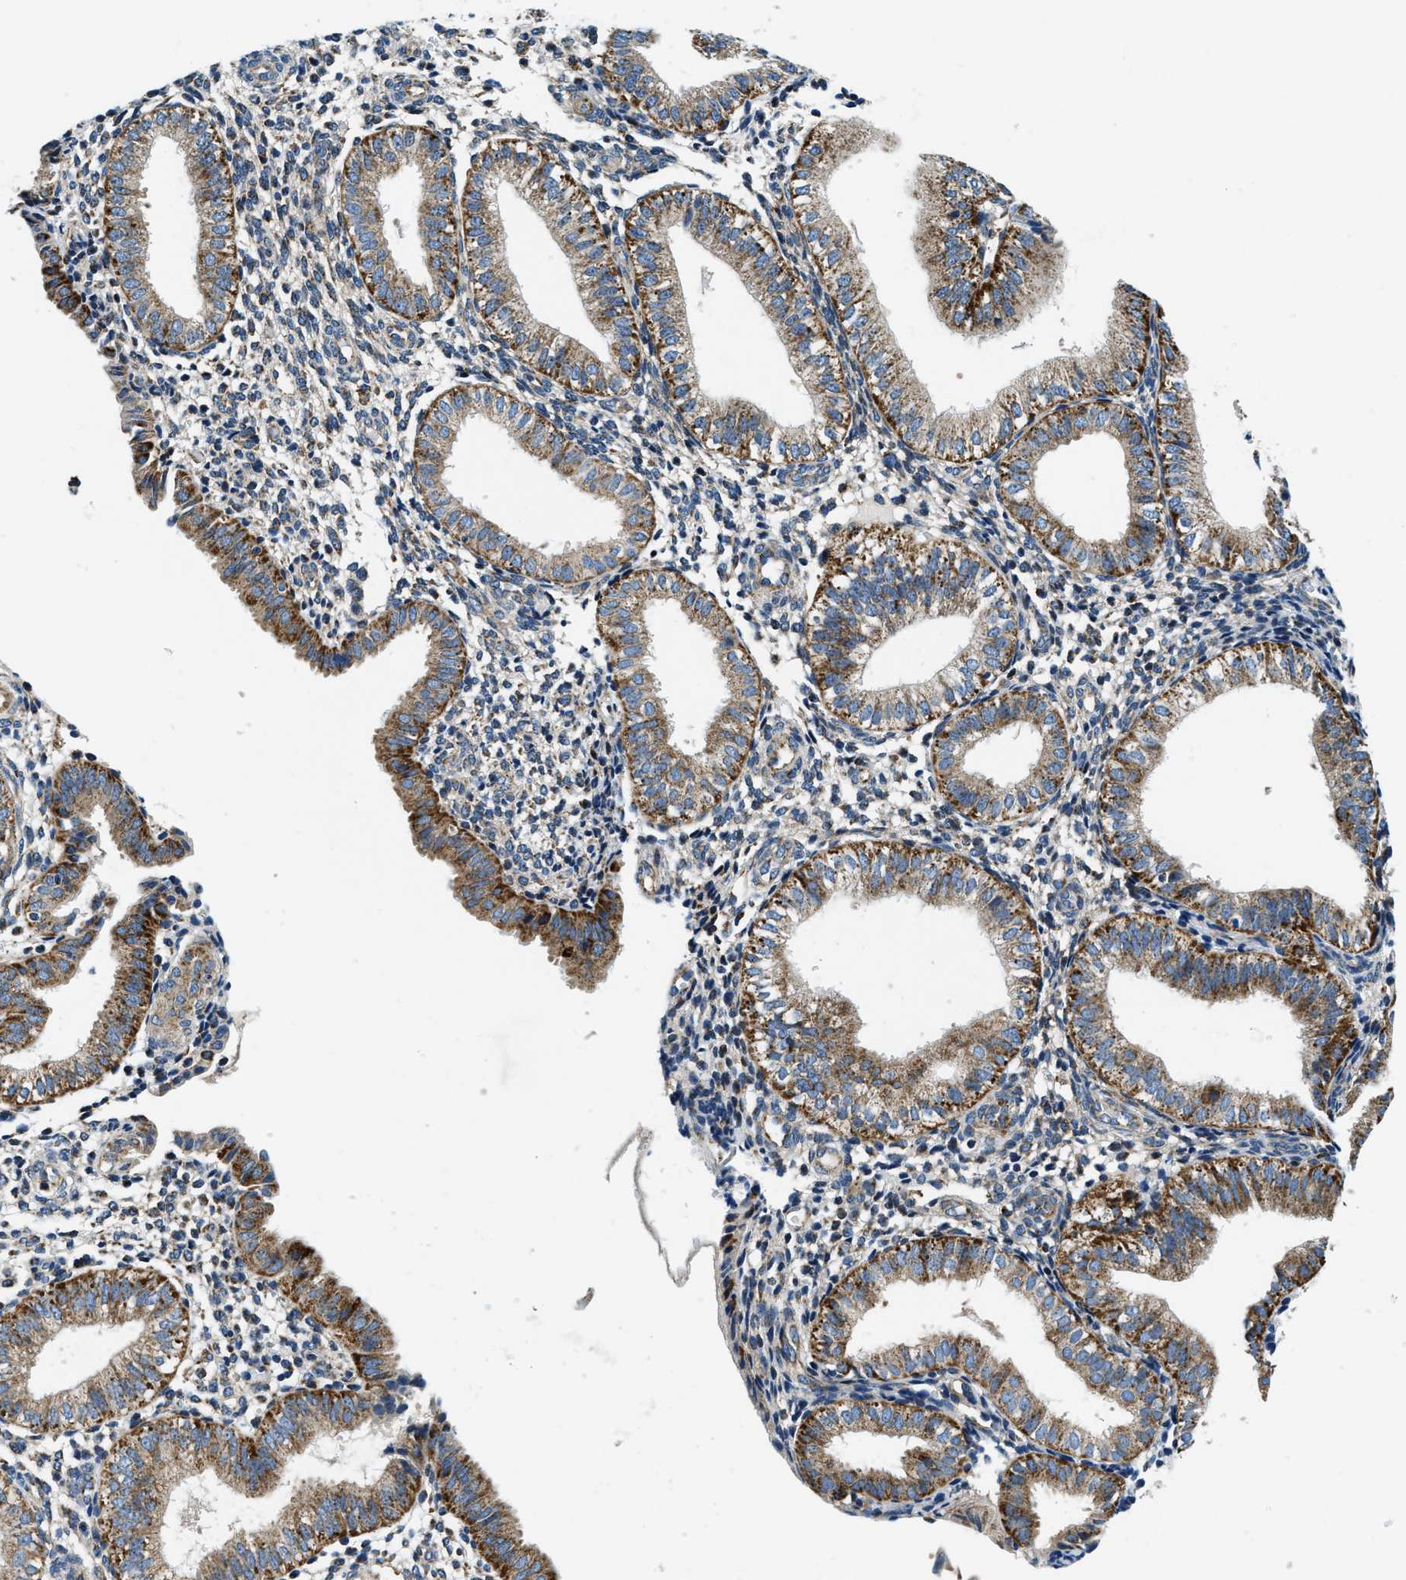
{"staining": {"intensity": "moderate", "quantity": "<25%", "location": "cytoplasmic/membranous"}, "tissue": "endometrium", "cell_type": "Cells in endometrial stroma", "image_type": "normal", "snomed": [{"axis": "morphology", "description": "Normal tissue, NOS"}, {"axis": "topography", "description": "Endometrium"}], "caption": "A high-resolution photomicrograph shows IHC staining of benign endometrium, which exhibits moderate cytoplasmic/membranous staining in approximately <25% of cells in endometrial stroma.", "gene": "SAMD4B", "patient": {"sex": "female", "age": 39}}